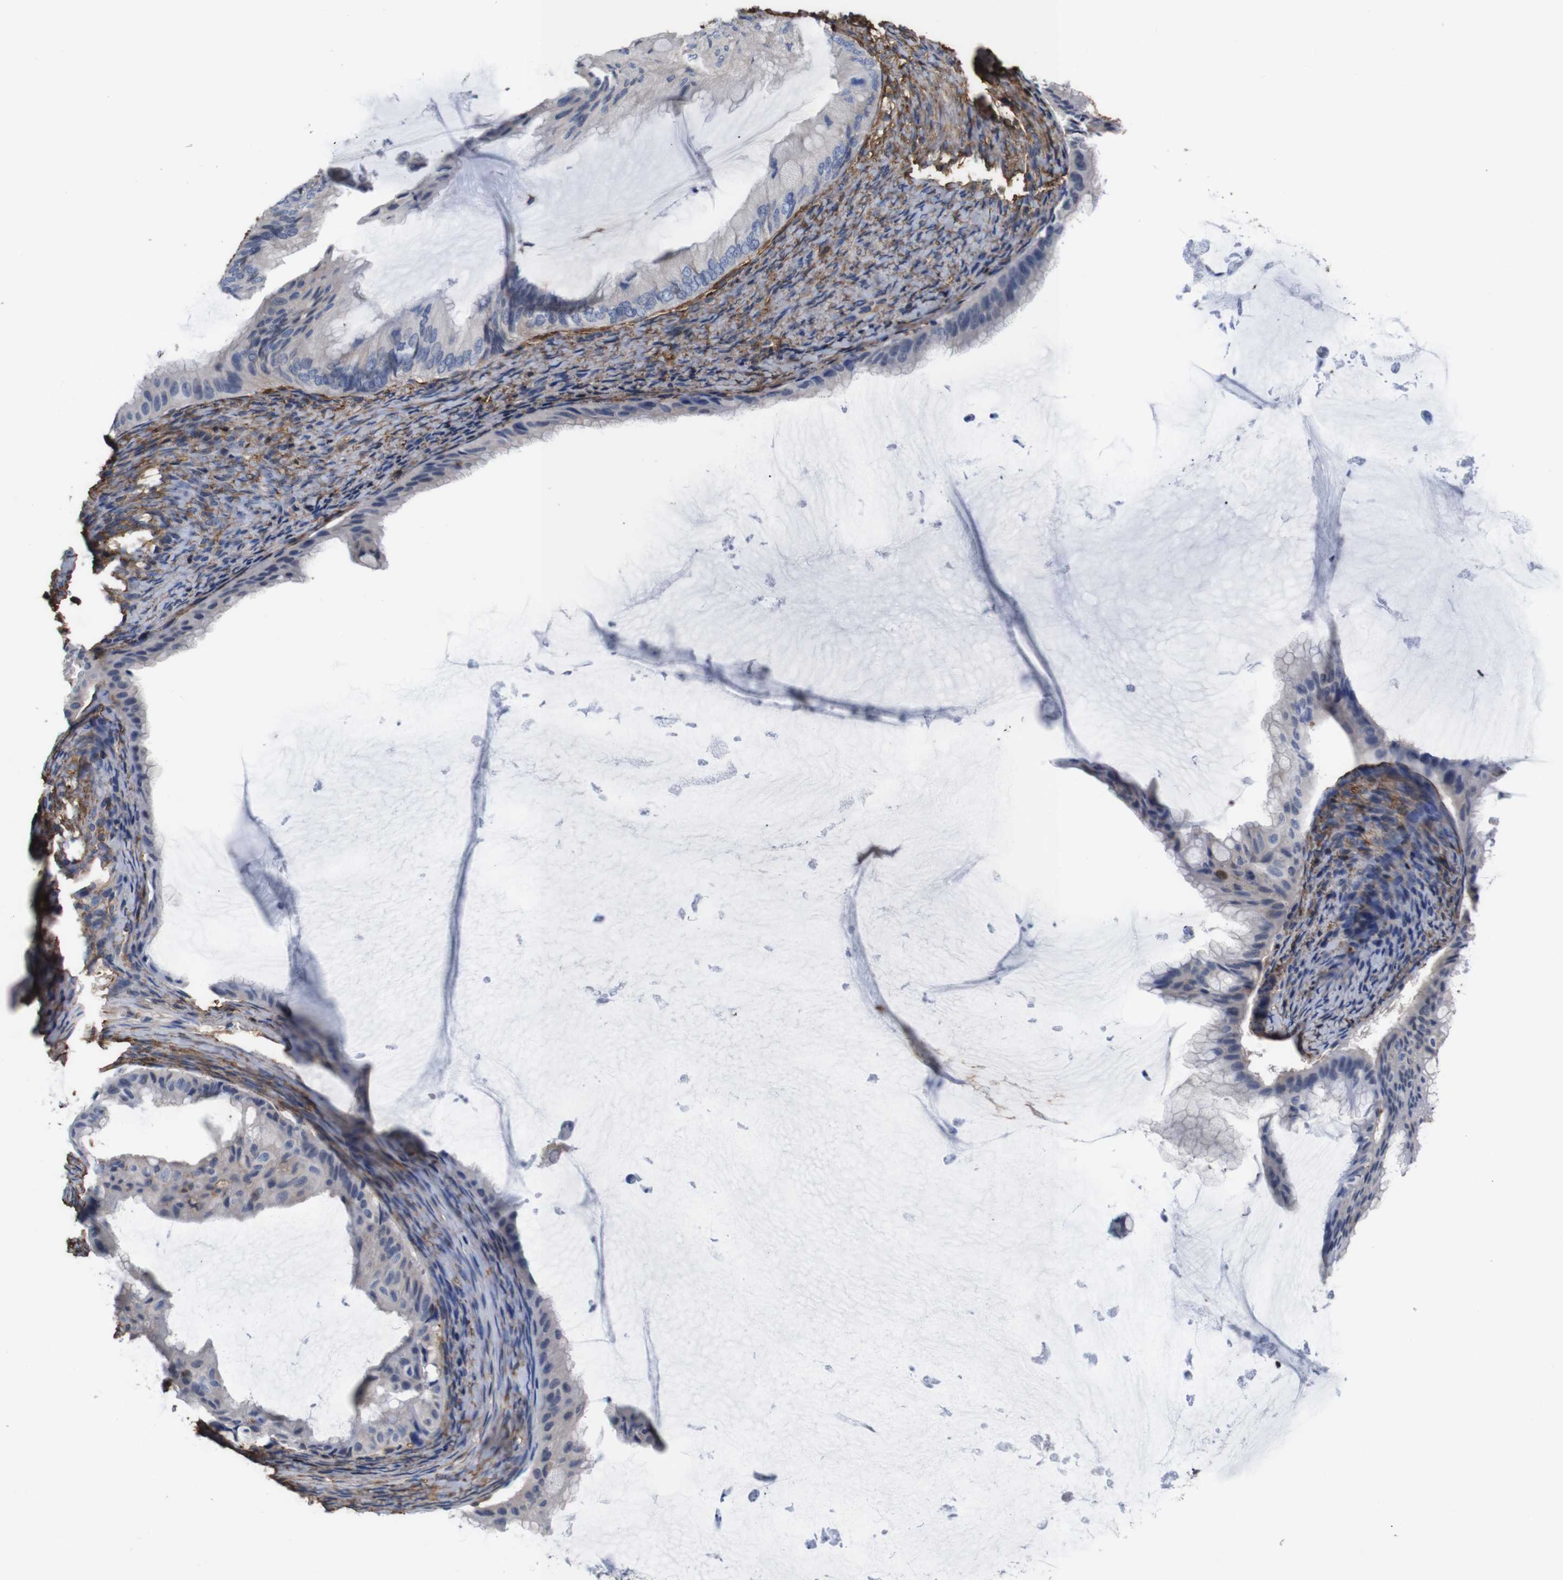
{"staining": {"intensity": "negative", "quantity": "none", "location": "none"}, "tissue": "ovarian cancer", "cell_type": "Tumor cells", "image_type": "cancer", "snomed": [{"axis": "morphology", "description": "Cystadenocarcinoma, mucinous, NOS"}, {"axis": "topography", "description": "Ovary"}], "caption": "IHC of ovarian cancer (mucinous cystadenocarcinoma) displays no staining in tumor cells.", "gene": "PI4KA", "patient": {"sex": "female", "age": 61}}